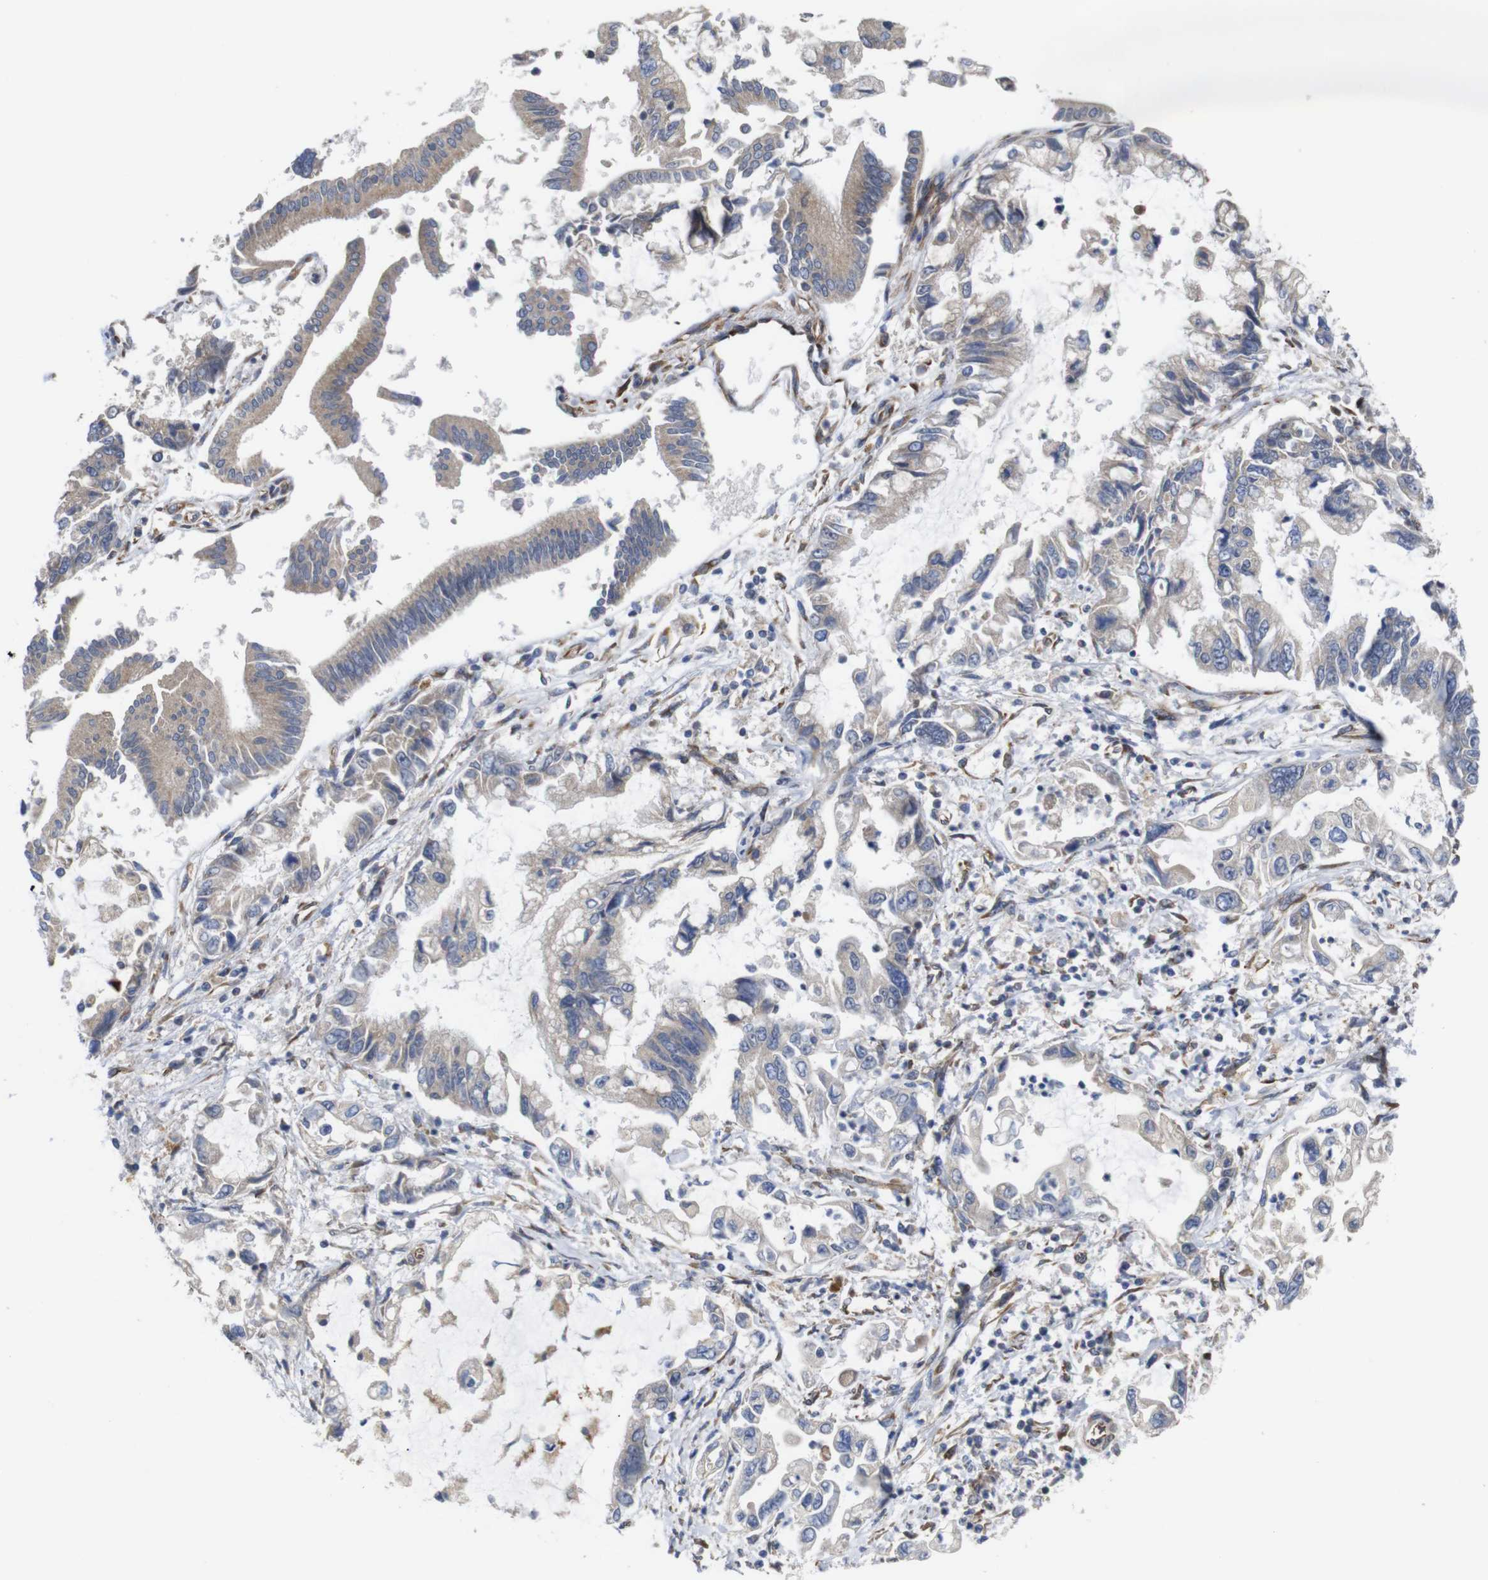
{"staining": {"intensity": "weak", "quantity": ">75%", "location": "cytoplasmic/membranous"}, "tissue": "pancreatic cancer", "cell_type": "Tumor cells", "image_type": "cancer", "snomed": [{"axis": "morphology", "description": "Adenocarcinoma, NOS"}, {"axis": "topography", "description": "Pancreas"}], "caption": "A brown stain shows weak cytoplasmic/membranous staining of a protein in human pancreatic cancer tumor cells.", "gene": "POMK", "patient": {"sex": "male", "age": 56}}